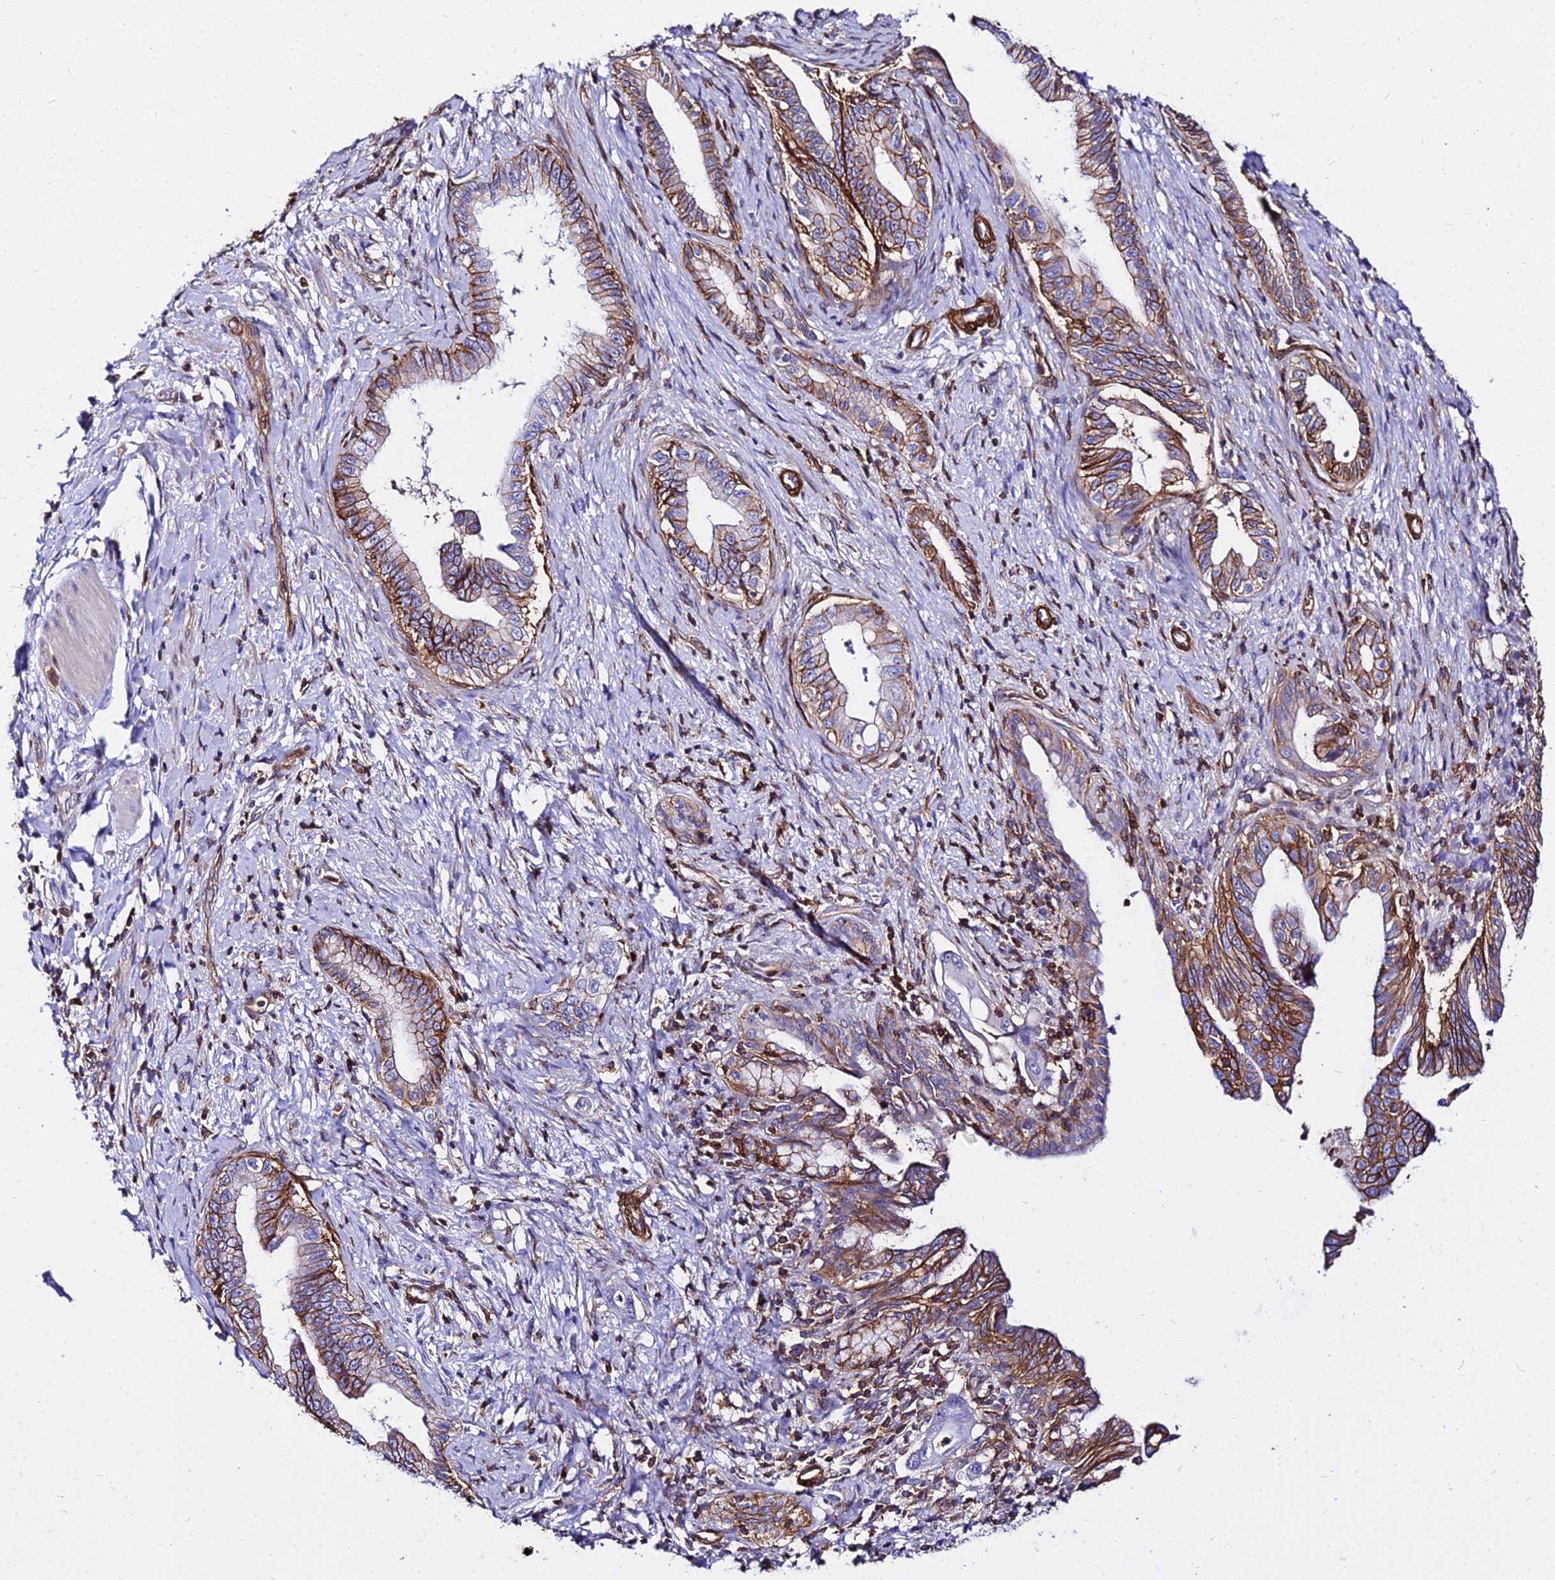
{"staining": {"intensity": "moderate", "quantity": ">75%", "location": "cytoplasmic/membranous"}, "tissue": "pancreatic cancer", "cell_type": "Tumor cells", "image_type": "cancer", "snomed": [{"axis": "morphology", "description": "Adenocarcinoma, NOS"}, {"axis": "topography", "description": "Pancreas"}], "caption": "A micrograph of human pancreatic cancer stained for a protein displays moderate cytoplasmic/membranous brown staining in tumor cells. The protein is shown in brown color, while the nuclei are stained blue.", "gene": "CSRP1", "patient": {"sex": "female", "age": 55}}